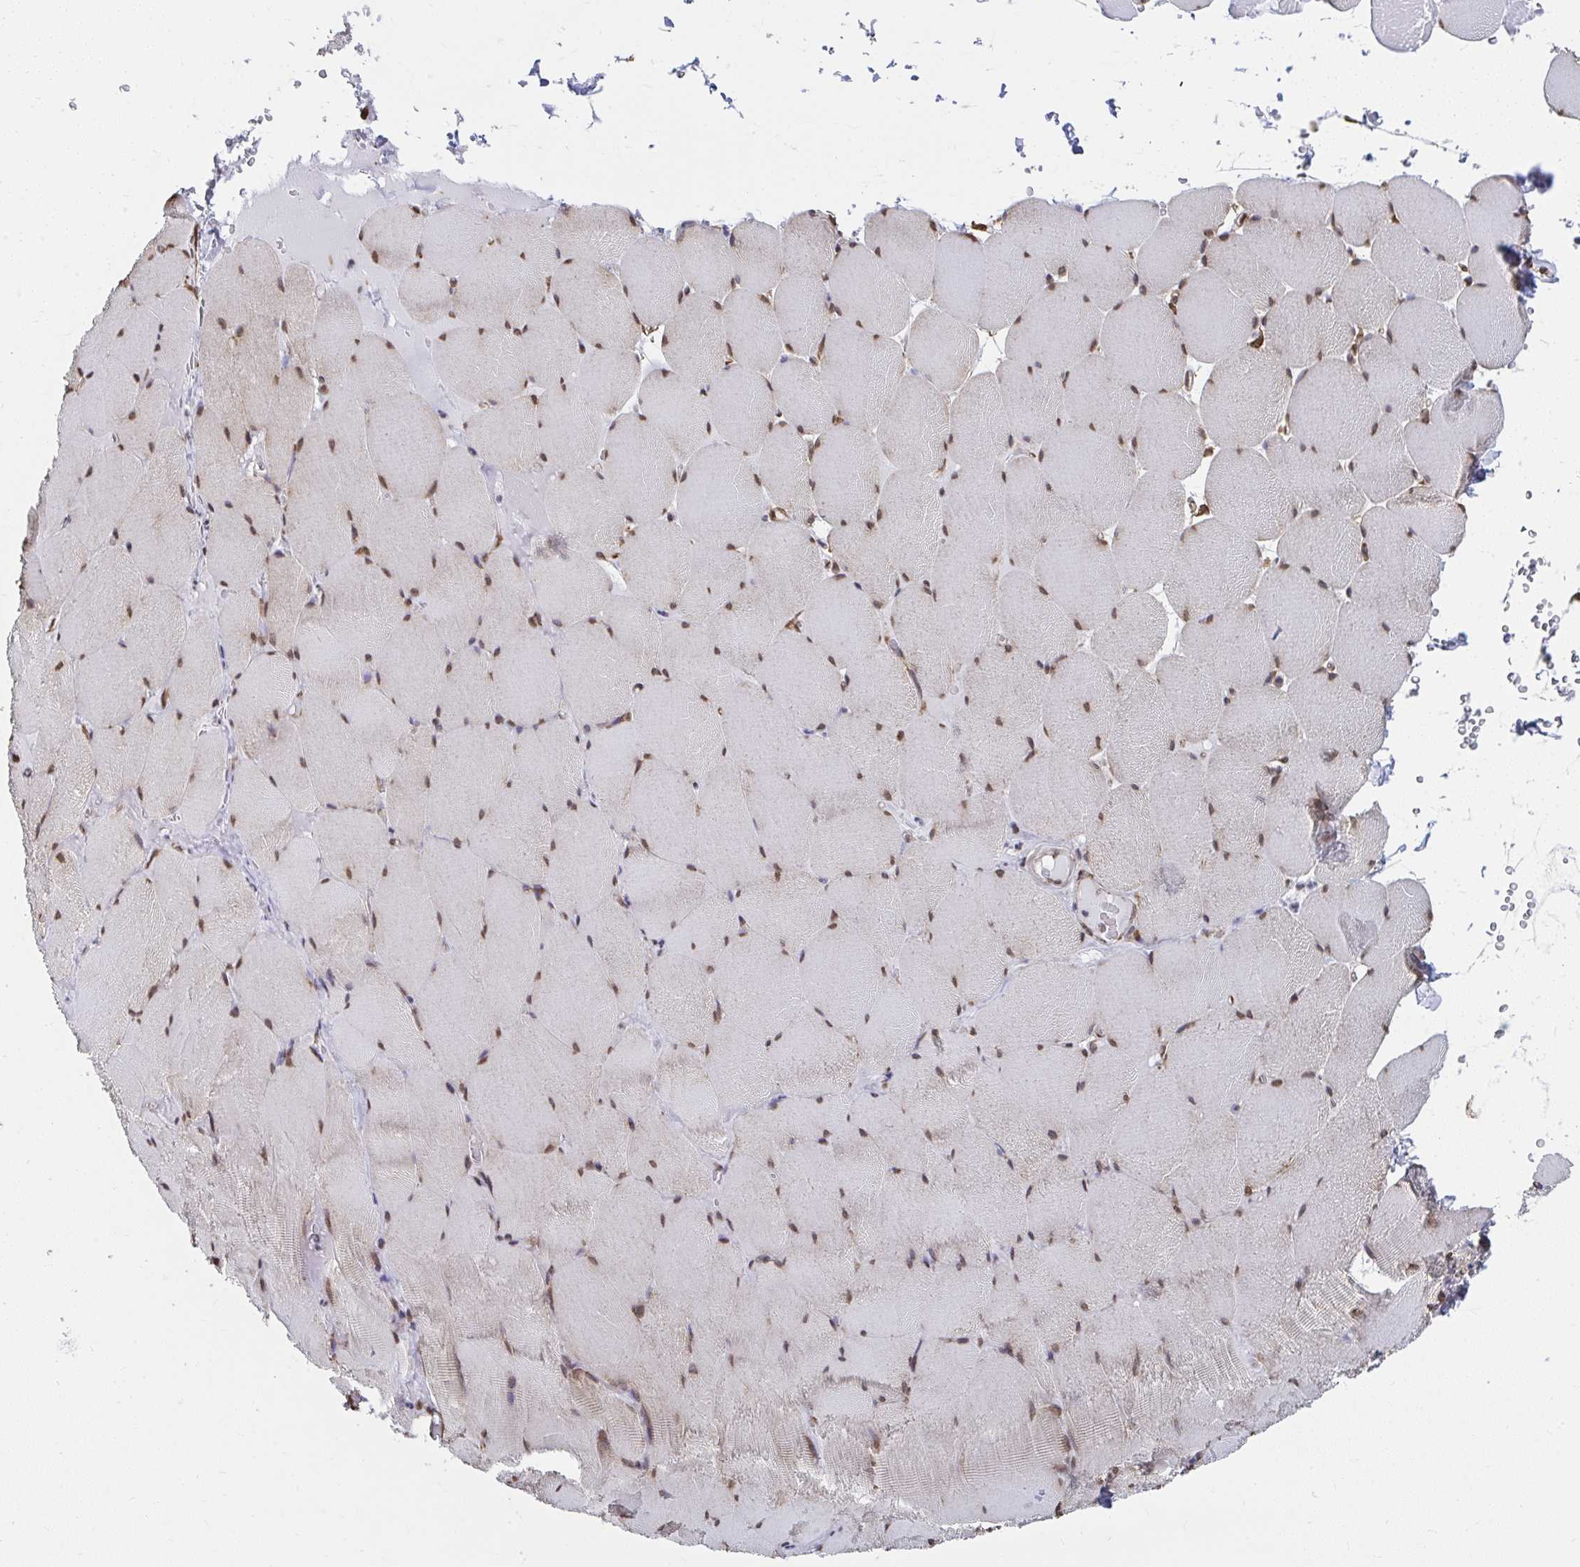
{"staining": {"intensity": "moderate", "quantity": ">75%", "location": "nuclear"}, "tissue": "skeletal muscle", "cell_type": "Myocytes", "image_type": "normal", "snomed": [{"axis": "morphology", "description": "Normal tissue, NOS"}, {"axis": "topography", "description": "Skeletal muscle"}, {"axis": "topography", "description": "Head-Neck"}], "caption": "Immunohistochemical staining of unremarkable skeletal muscle displays >75% levels of moderate nuclear protein positivity in approximately >75% of myocytes. (Stains: DAB in brown, nuclei in blue, Microscopy: brightfield microscopy at high magnification).", "gene": "SYNCRIP", "patient": {"sex": "male", "age": 66}}